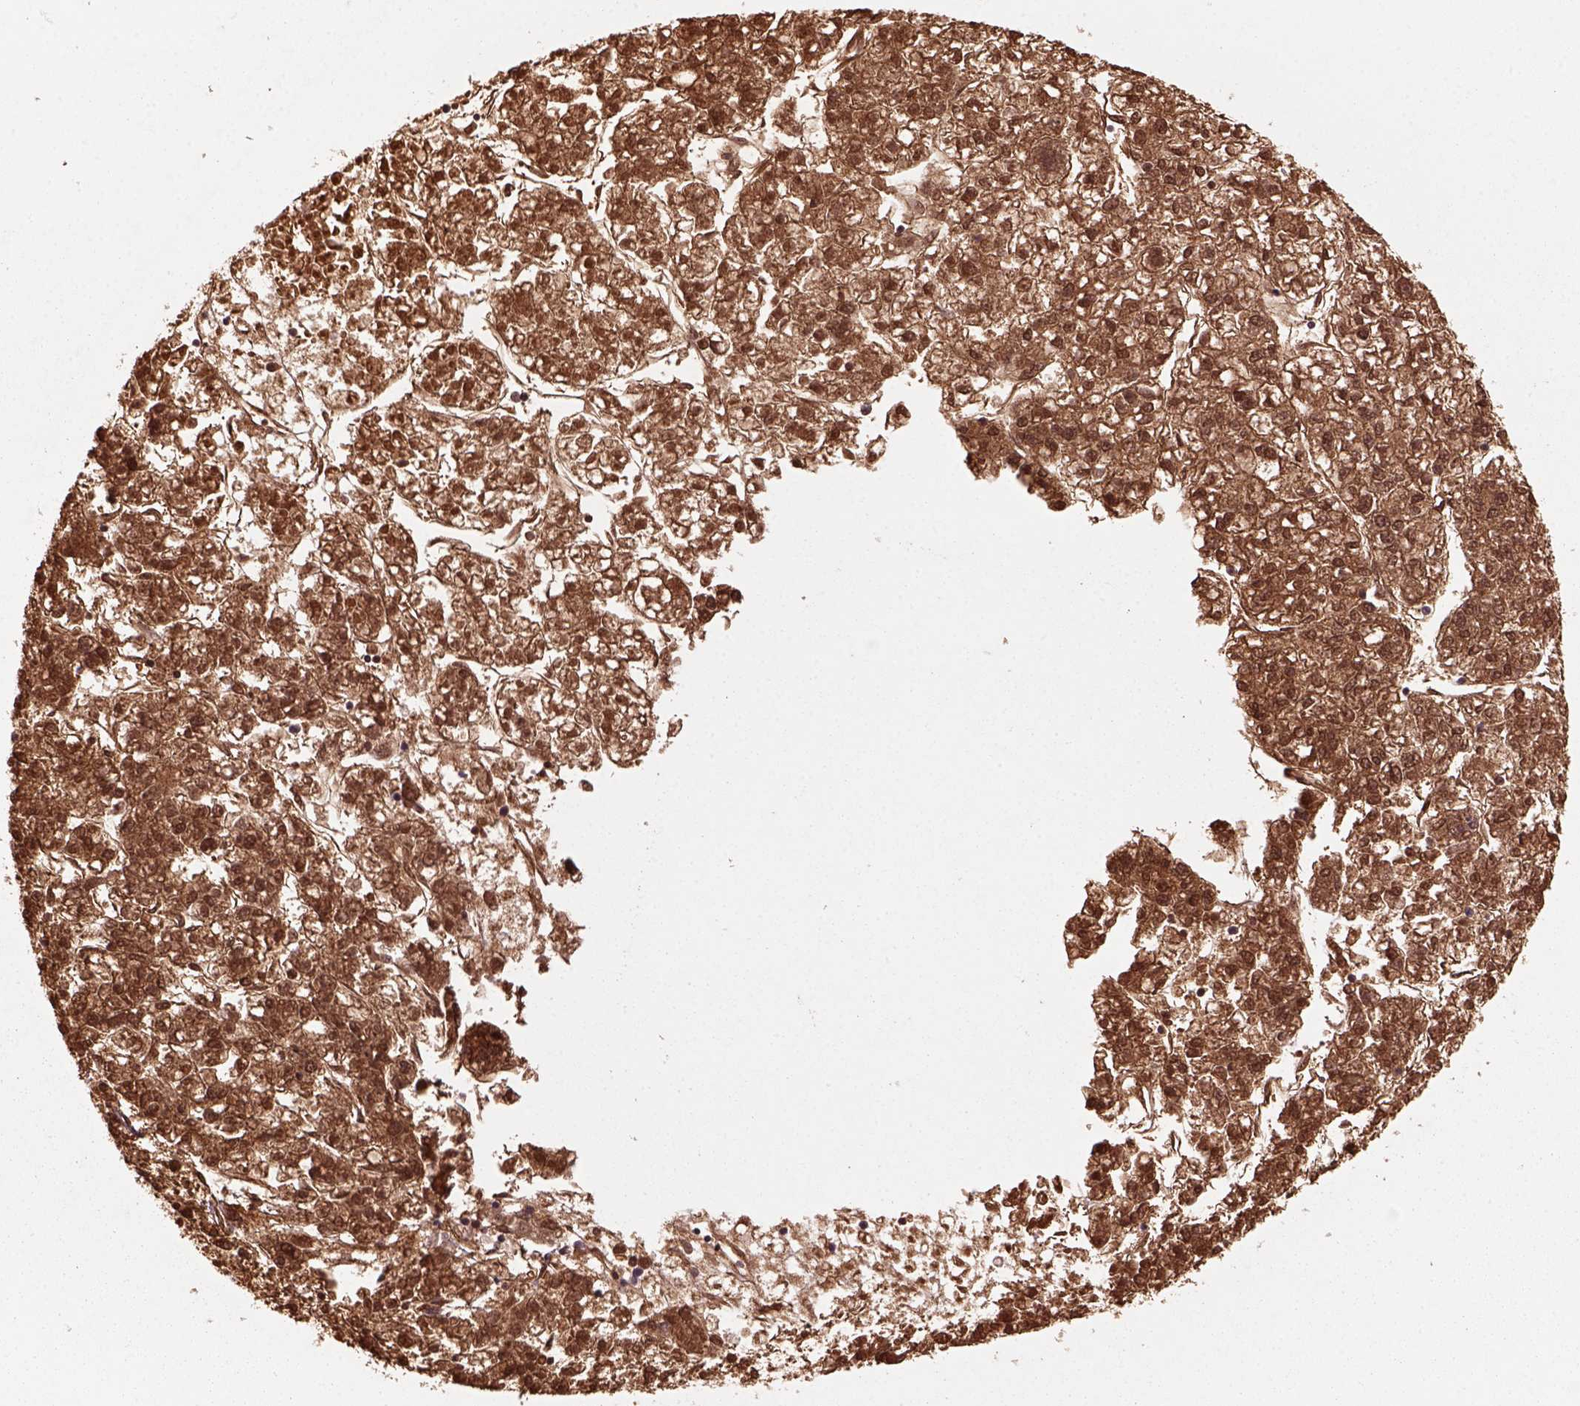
{"staining": {"intensity": "strong", "quantity": ">75%", "location": "cytoplasmic/membranous,nuclear"}, "tissue": "liver cancer", "cell_type": "Tumor cells", "image_type": "cancer", "snomed": [{"axis": "morphology", "description": "Carcinoma, Hepatocellular, NOS"}, {"axis": "topography", "description": "Liver"}], "caption": "Liver cancer (hepatocellular carcinoma) tissue reveals strong cytoplasmic/membranous and nuclear staining in about >75% of tumor cells The staining is performed using DAB (3,3'-diaminobenzidine) brown chromogen to label protein expression. The nuclei are counter-stained blue using hematoxylin.", "gene": "GOT1", "patient": {"sex": "male", "age": 56}}